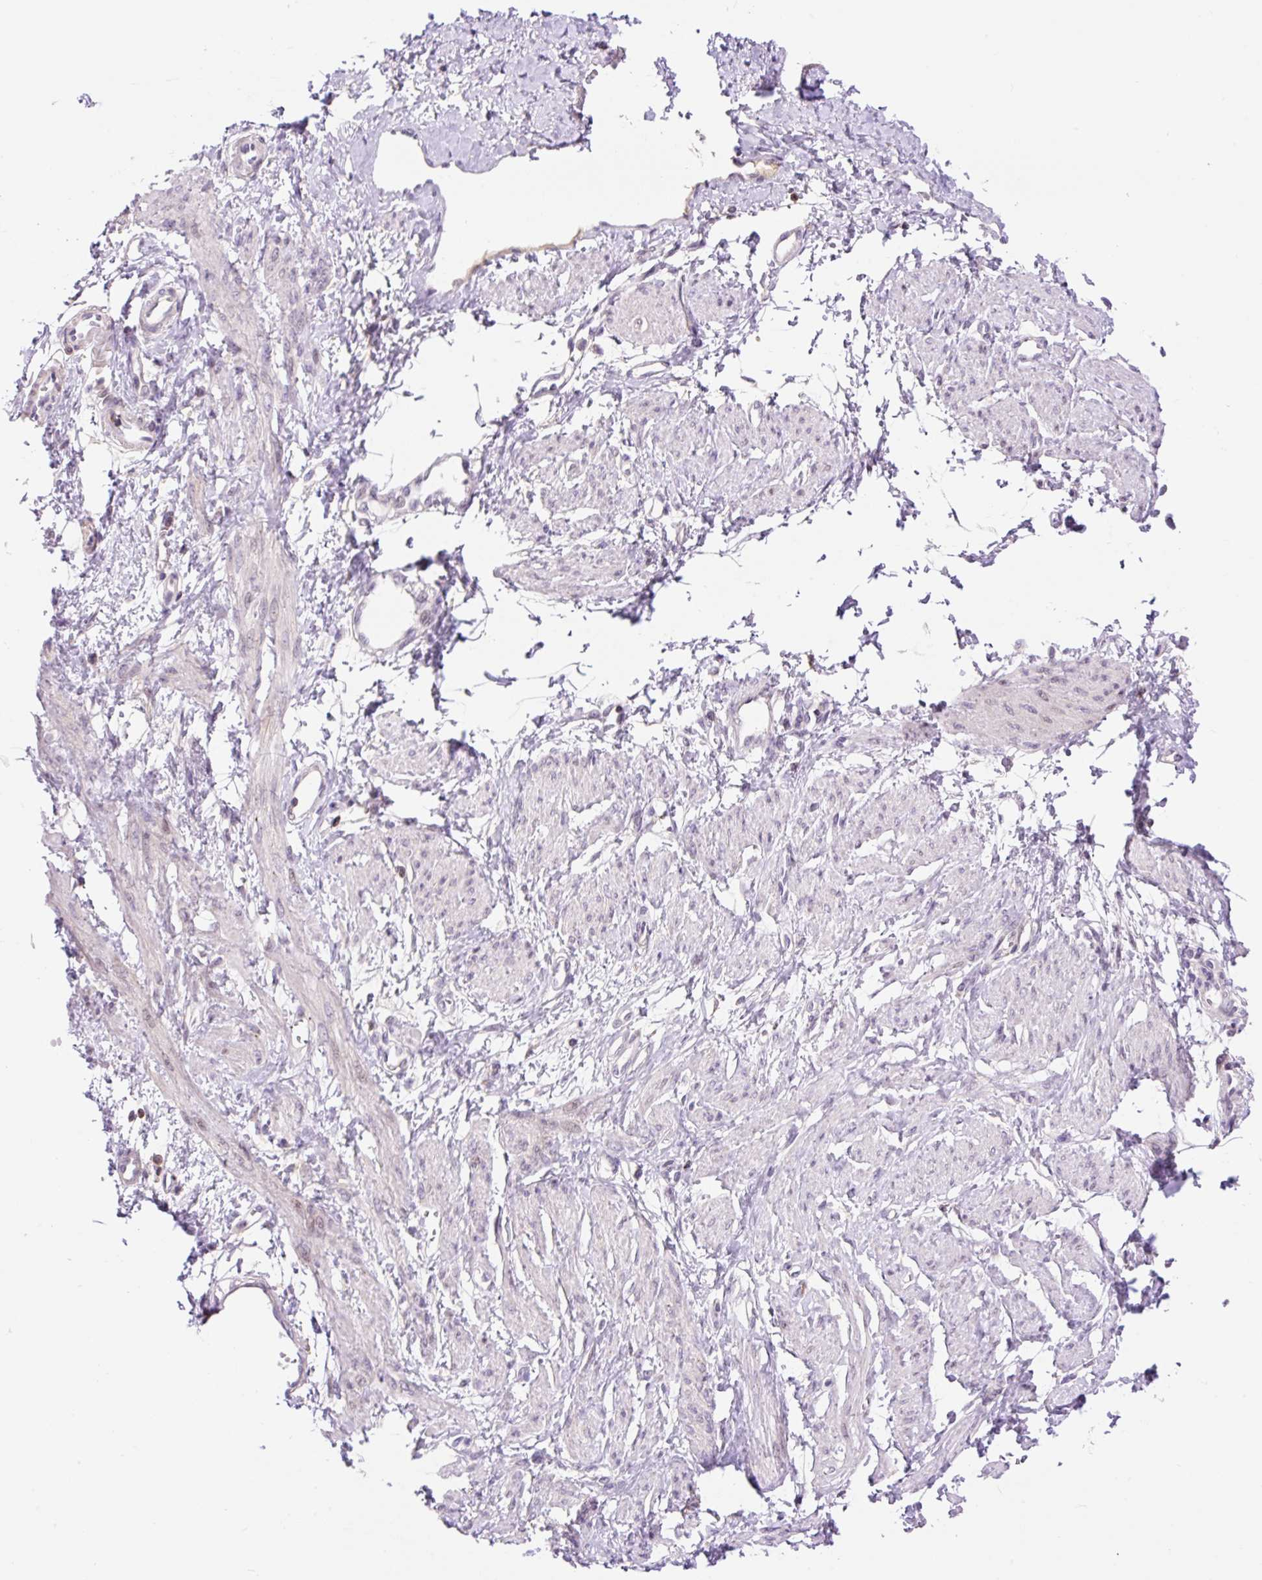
{"staining": {"intensity": "negative", "quantity": "none", "location": "none"}, "tissue": "smooth muscle", "cell_type": "Smooth muscle cells", "image_type": "normal", "snomed": [{"axis": "morphology", "description": "Normal tissue, NOS"}, {"axis": "topography", "description": "Smooth muscle"}, {"axis": "topography", "description": "Uterus"}], "caption": "Immunohistochemical staining of benign smooth muscle displays no significant staining in smooth muscle cells.", "gene": "CARD11", "patient": {"sex": "female", "age": 39}}